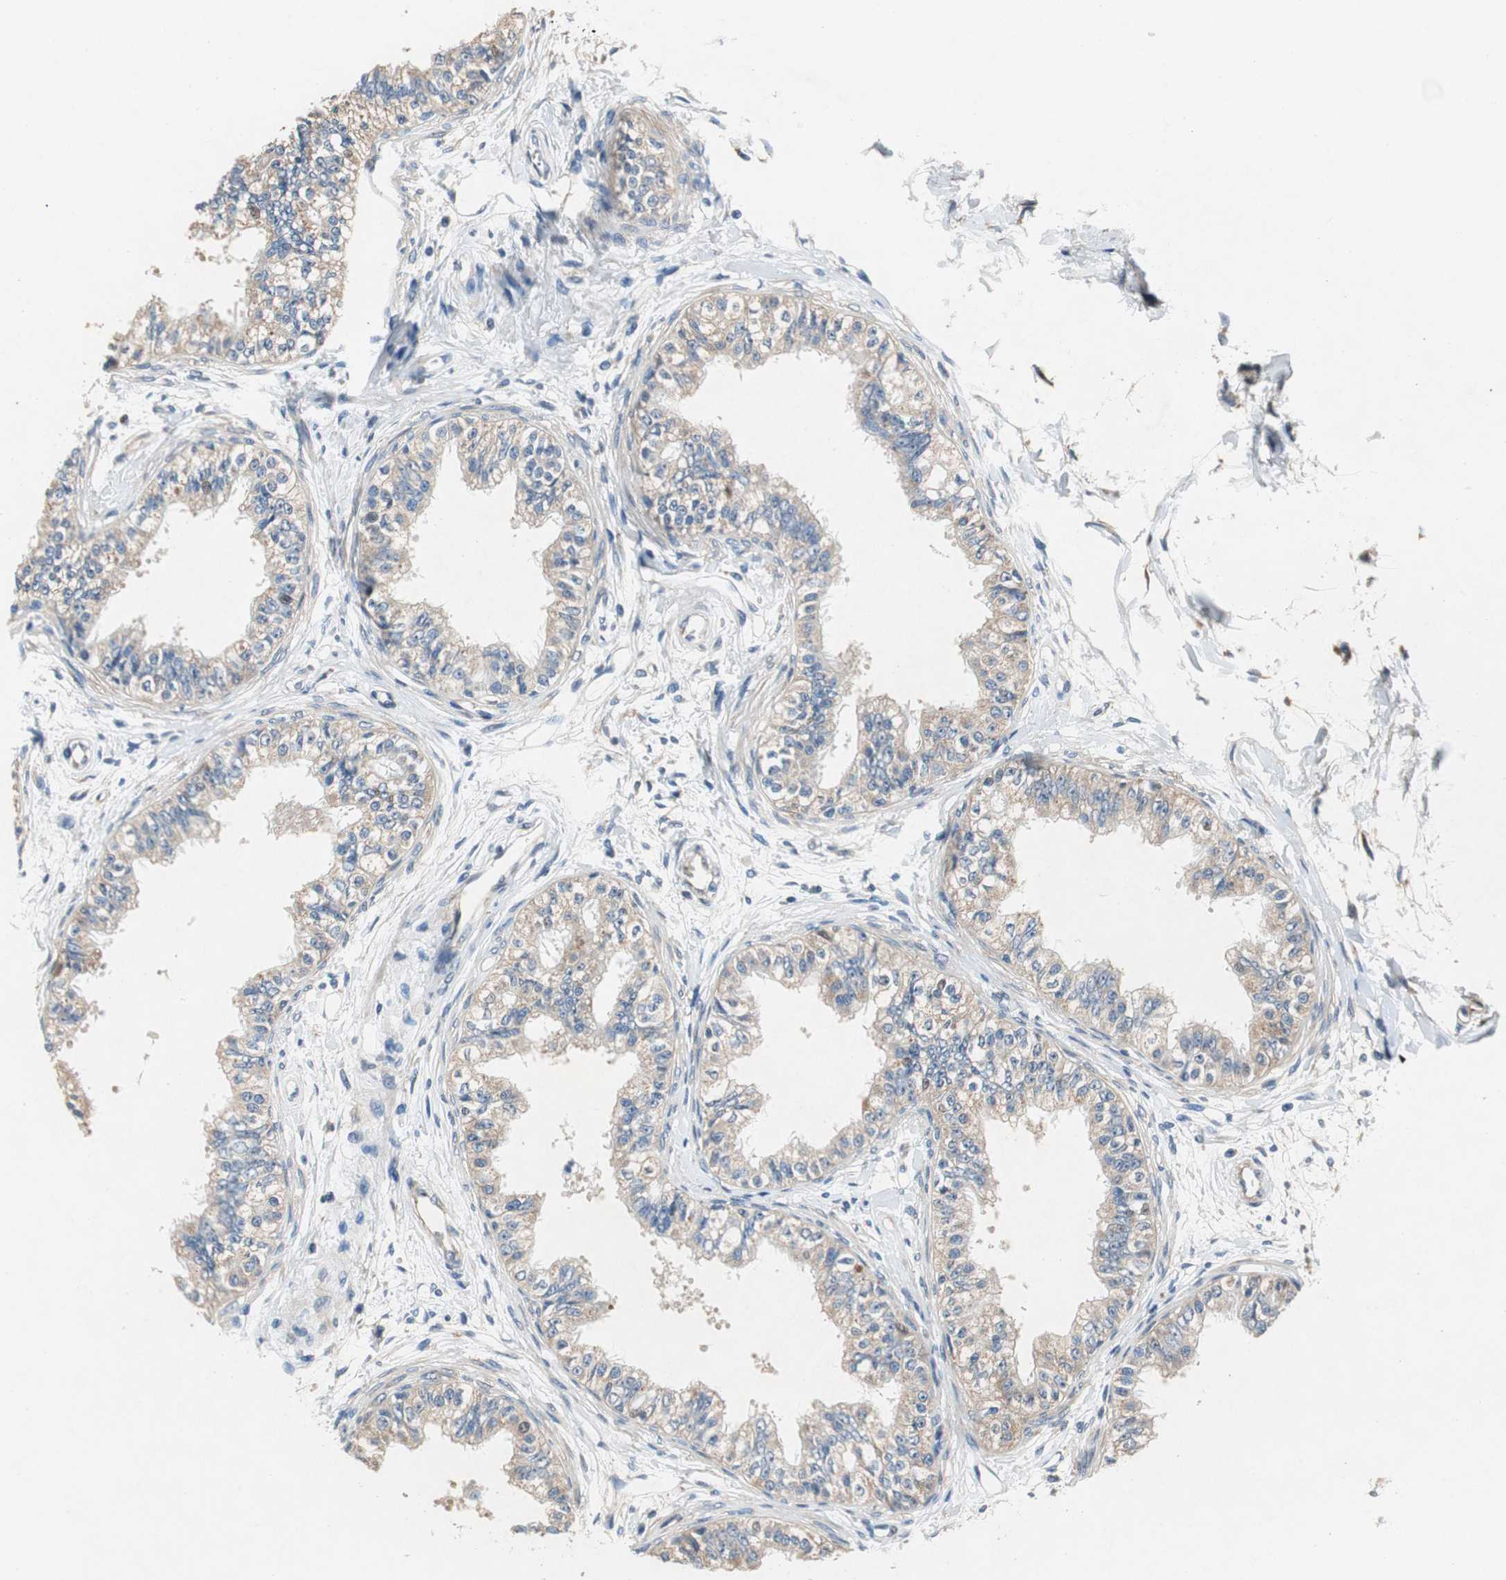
{"staining": {"intensity": "moderate", "quantity": ">75%", "location": "cytoplasmic/membranous,nuclear"}, "tissue": "epididymis", "cell_type": "Glandular cells", "image_type": "normal", "snomed": [{"axis": "morphology", "description": "Normal tissue, NOS"}, {"axis": "morphology", "description": "Adenocarcinoma, metastatic, NOS"}, {"axis": "topography", "description": "Testis"}, {"axis": "topography", "description": "Epididymis"}], "caption": "Moderate cytoplasmic/membranous,nuclear expression is appreciated in about >75% of glandular cells in normal epididymis. (DAB IHC, brown staining for protein, blue staining for nuclei).", "gene": "RPL35", "patient": {"sex": "male", "age": 26}}